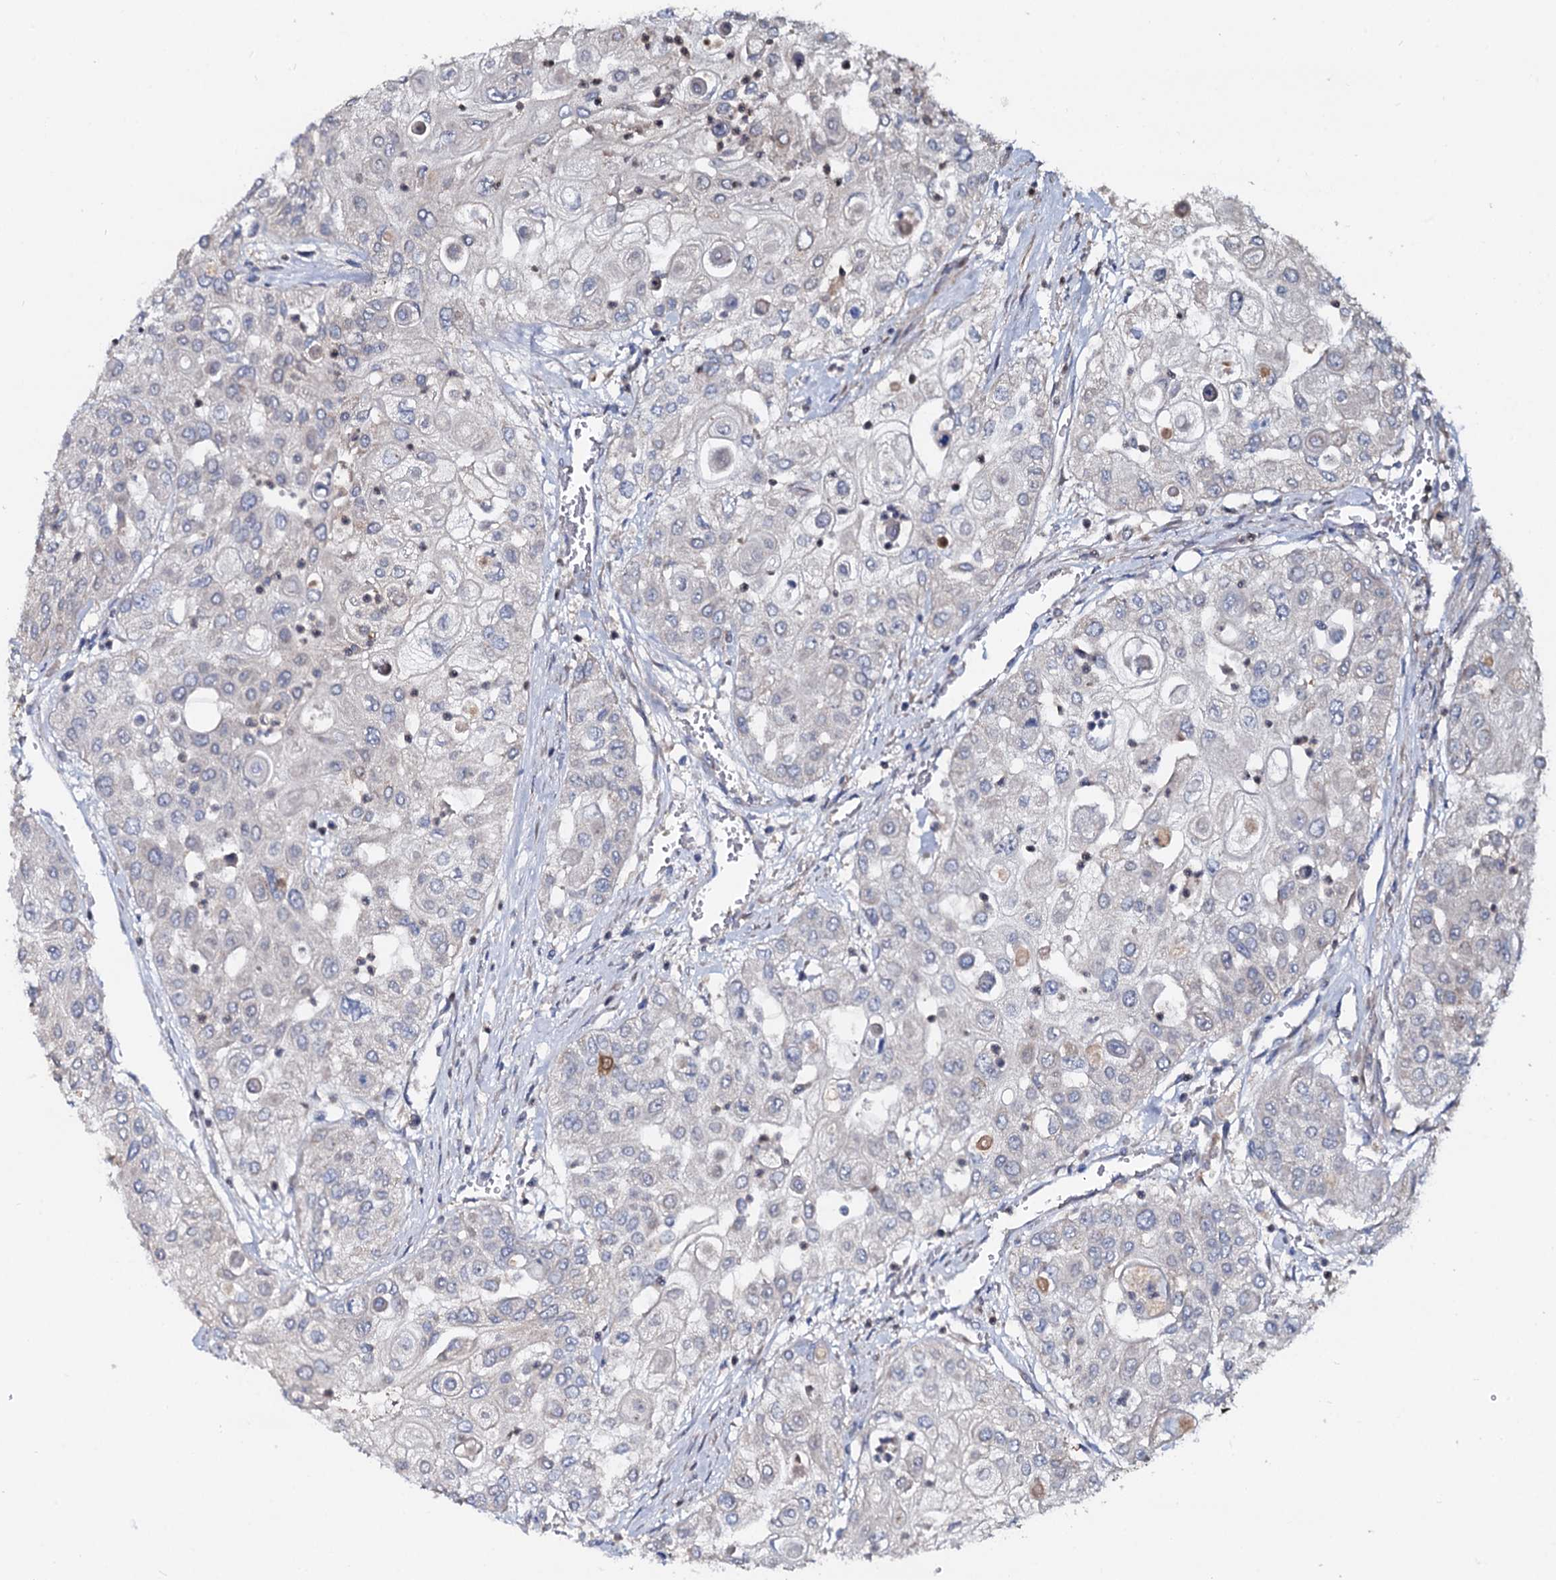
{"staining": {"intensity": "negative", "quantity": "none", "location": "none"}, "tissue": "urothelial cancer", "cell_type": "Tumor cells", "image_type": "cancer", "snomed": [{"axis": "morphology", "description": "Urothelial carcinoma, High grade"}, {"axis": "topography", "description": "Urinary bladder"}], "caption": "A photomicrograph of human urothelial cancer is negative for staining in tumor cells.", "gene": "CEP192", "patient": {"sex": "female", "age": 79}}